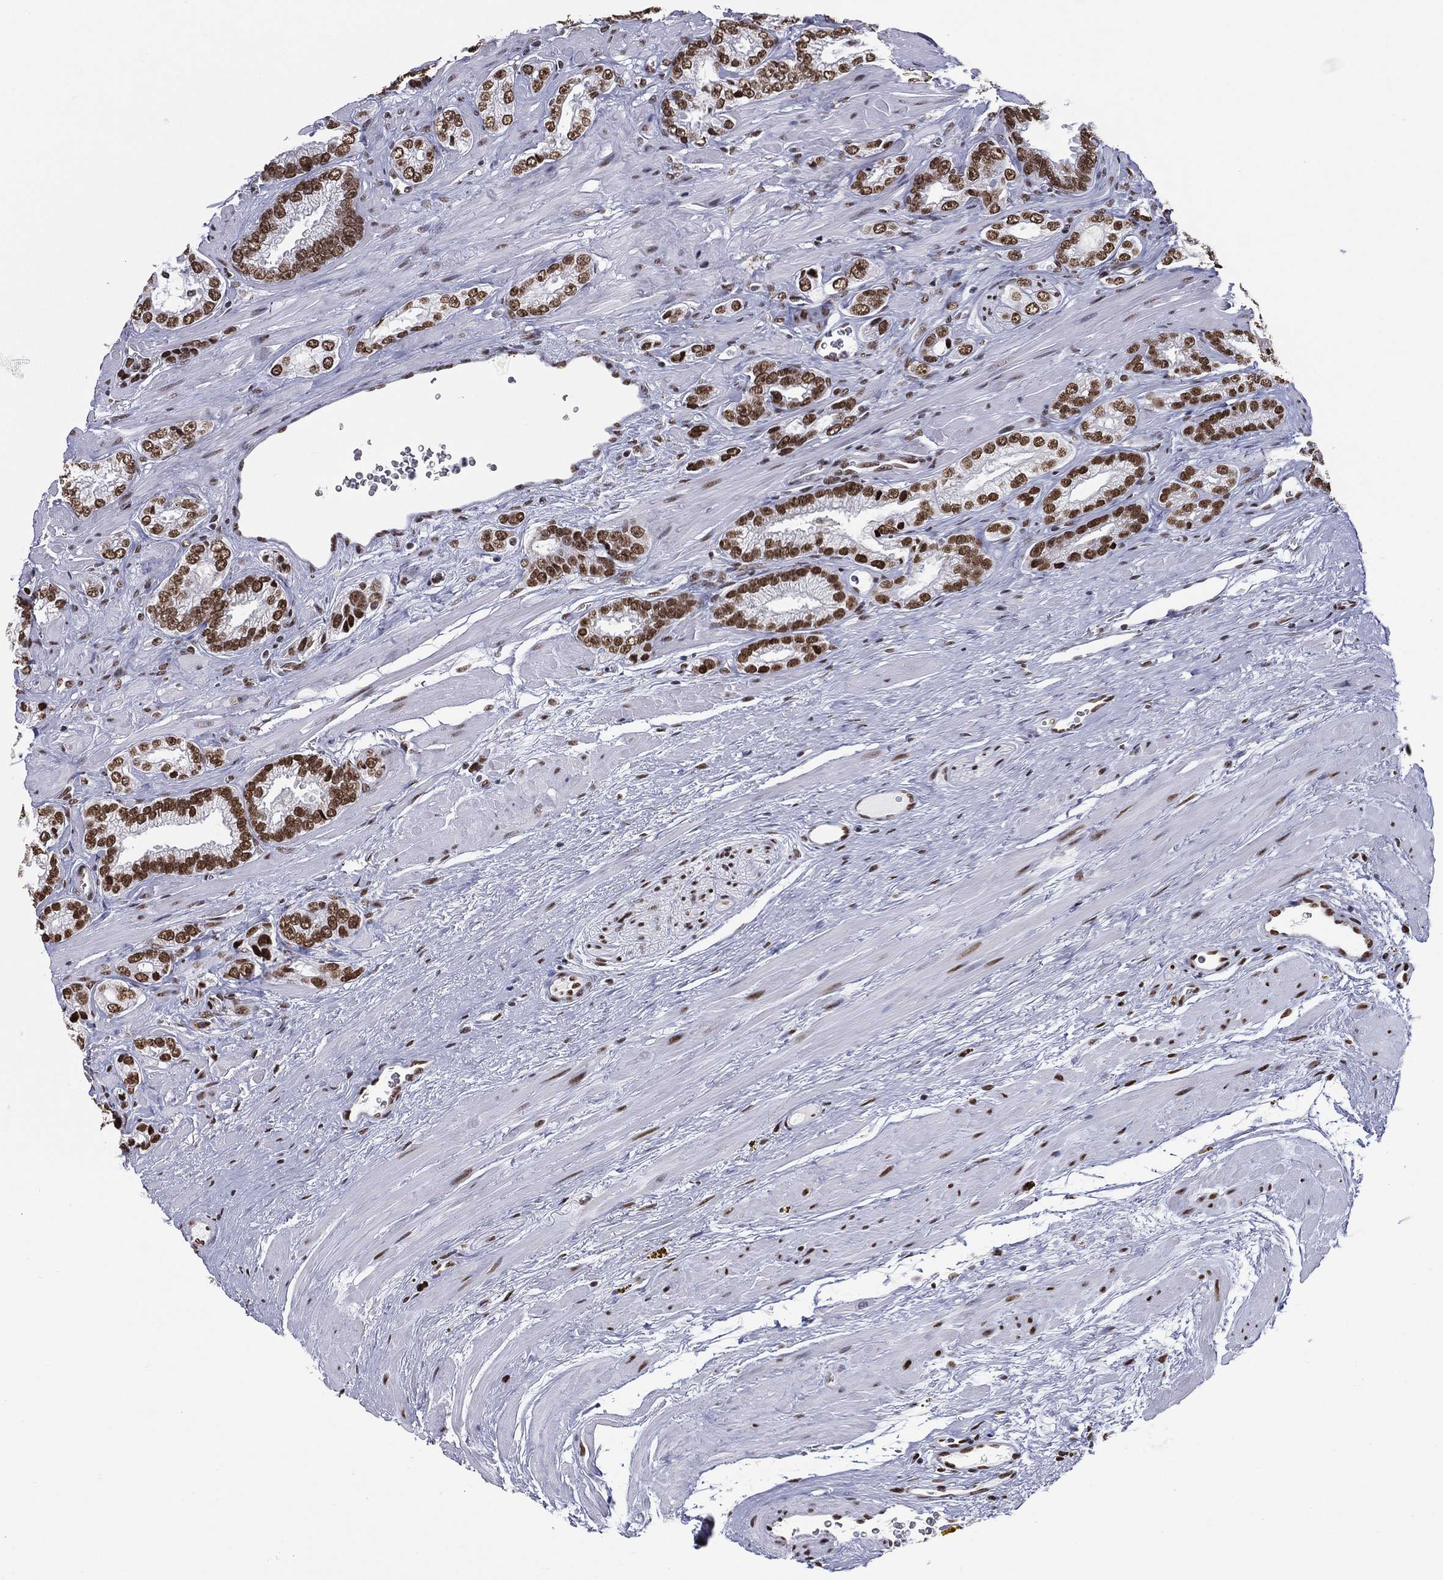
{"staining": {"intensity": "strong", "quantity": ">75%", "location": "nuclear"}, "tissue": "prostate cancer", "cell_type": "Tumor cells", "image_type": "cancer", "snomed": [{"axis": "morphology", "description": "Adenocarcinoma, NOS"}, {"axis": "topography", "description": "Prostate"}], "caption": "DAB (3,3'-diaminobenzidine) immunohistochemical staining of adenocarcinoma (prostate) demonstrates strong nuclear protein expression in about >75% of tumor cells.", "gene": "ZNF7", "patient": {"sex": "male", "age": 67}}